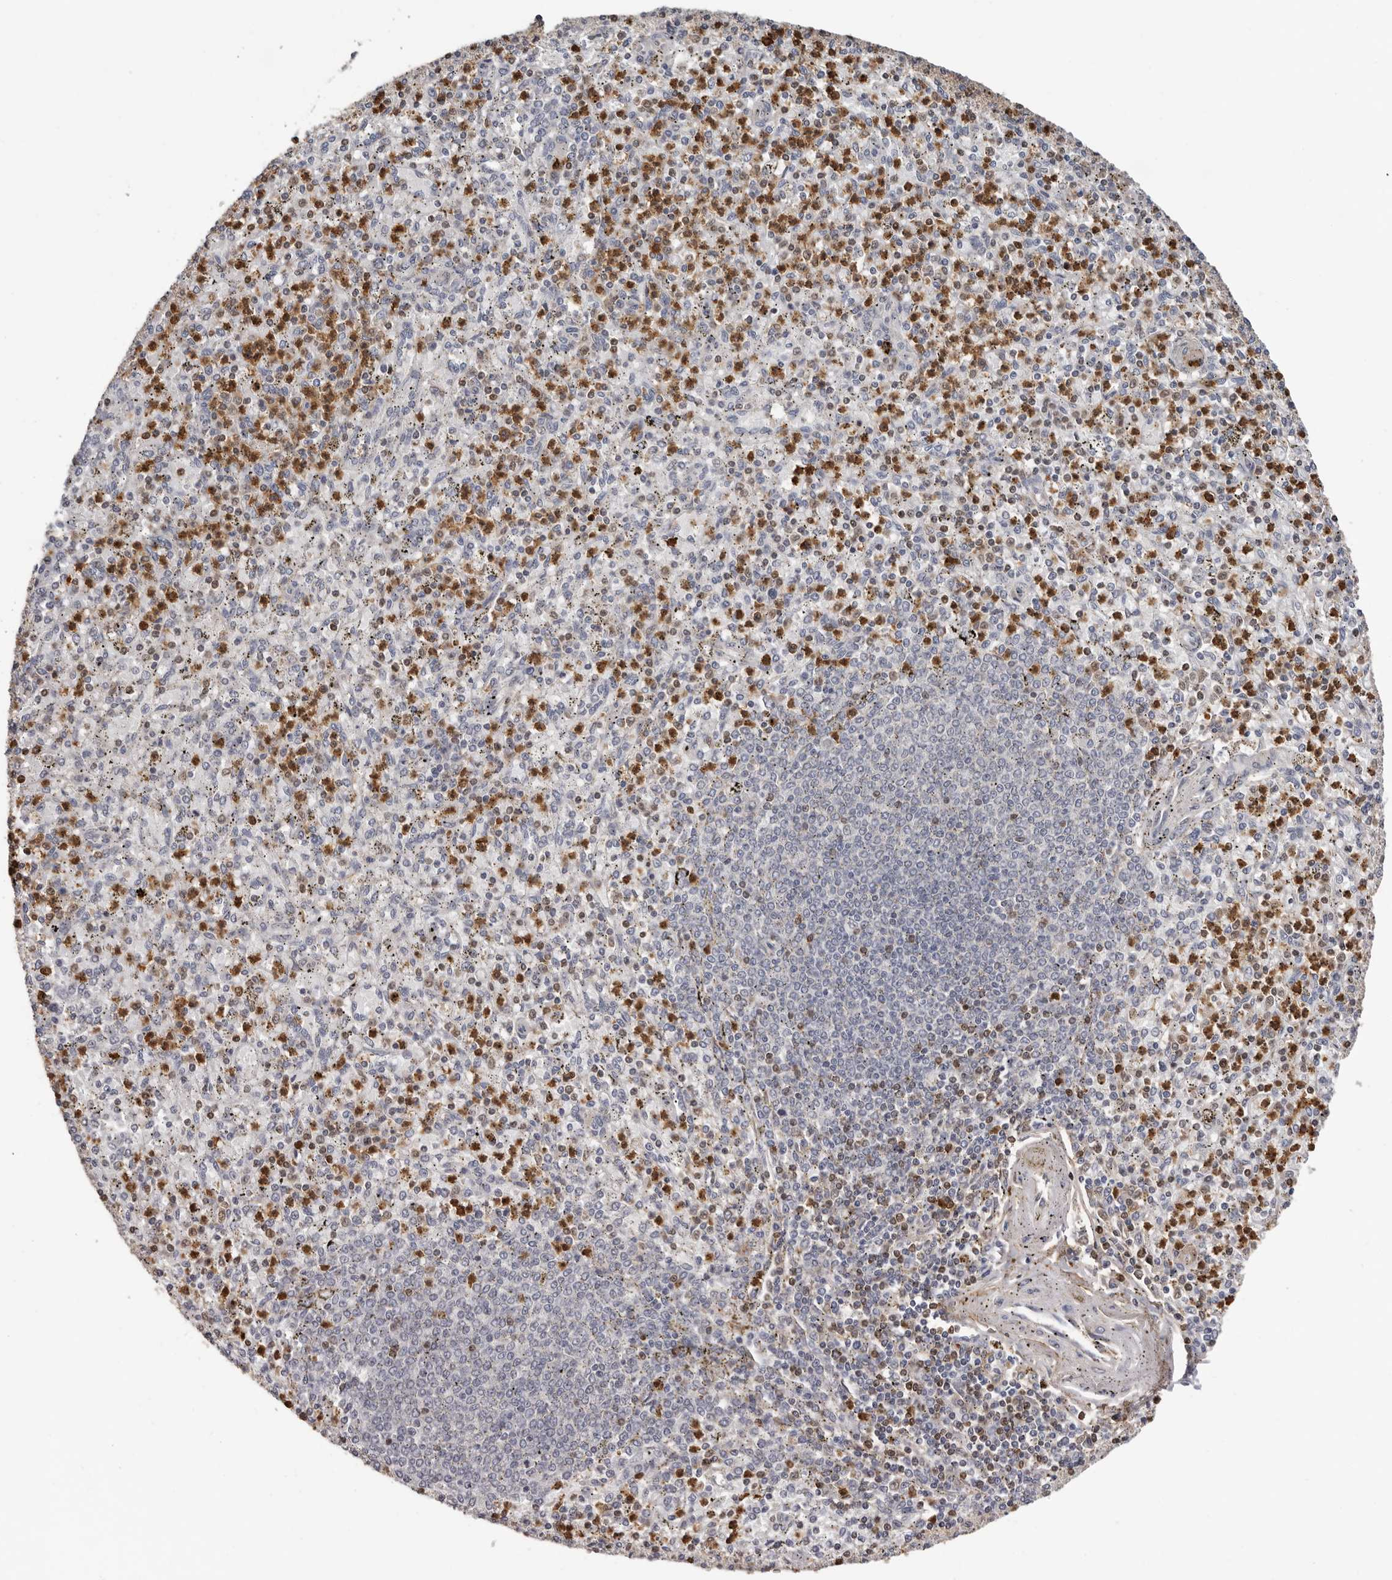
{"staining": {"intensity": "moderate", "quantity": "25%-75%", "location": "cytoplasmic/membranous,nuclear"}, "tissue": "spleen", "cell_type": "Cells in red pulp", "image_type": "normal", "snomed": [{"axis": "morphology", "description": "Normal tissue, NOS"}, {"axis": "topography", "description": "Spleen"}], "caption": "A brown stain labels moderate cytoplasmic/membranous,nuclear expression of a protein in cells in red pulp of unremarkable spleen. (DAB (3,3'-diaminobenzidine) IHC, brown staining for protein, blue staining for nuclei).", "gene": "PRR12", "patient": {"sex": "male", "age": 72}}